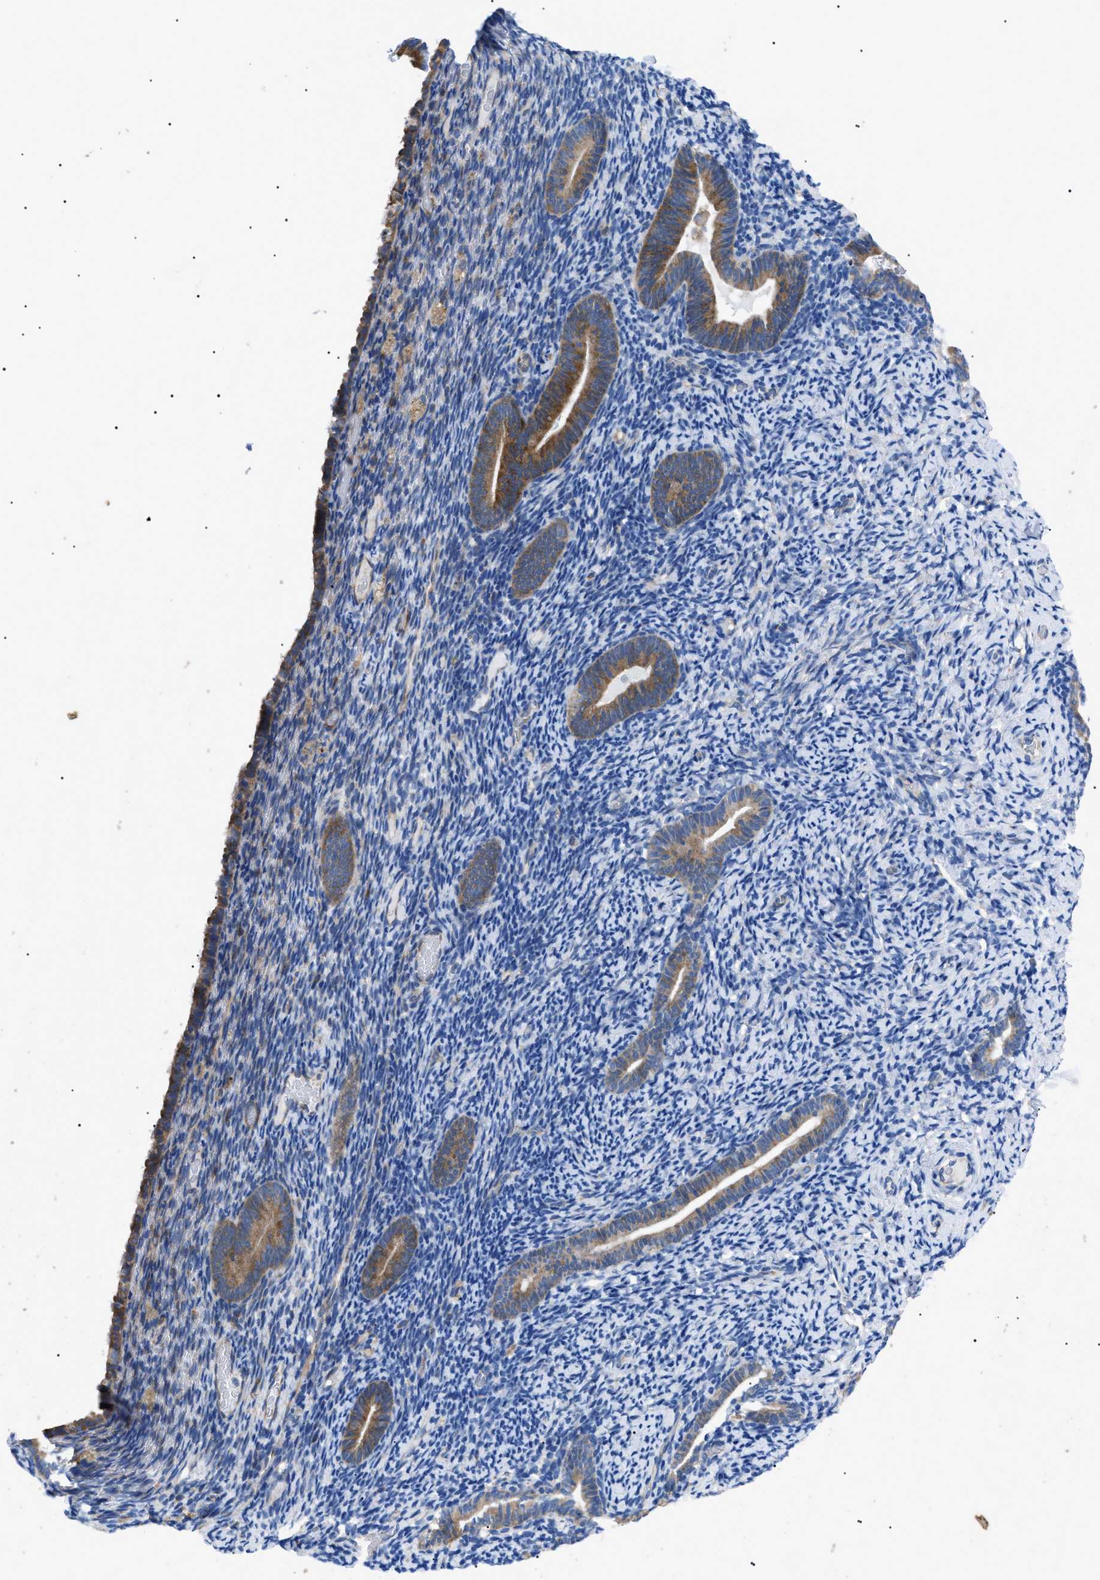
{"staining": {"intensity": "weak", "quantity": "<25%", "location": "cytoplasmic/membranous"}, "tissue": "endometrium", "cell_type": "Cells in endometrial stroma", "image_type": "normal", "snomed": [{"axis": "morphology", "description": "Normal tissue, NOS"}, {"axis": "topography", "description": "Endometrium"}], "caption": "DAB (3,3'-diaminobenzidine) immunohistochemical staining of normal endometrium reveals no significant staining in cells in endometrial stroma.", "gene": "HSPB8", "patient": {"sex": "female", "age": 51}}